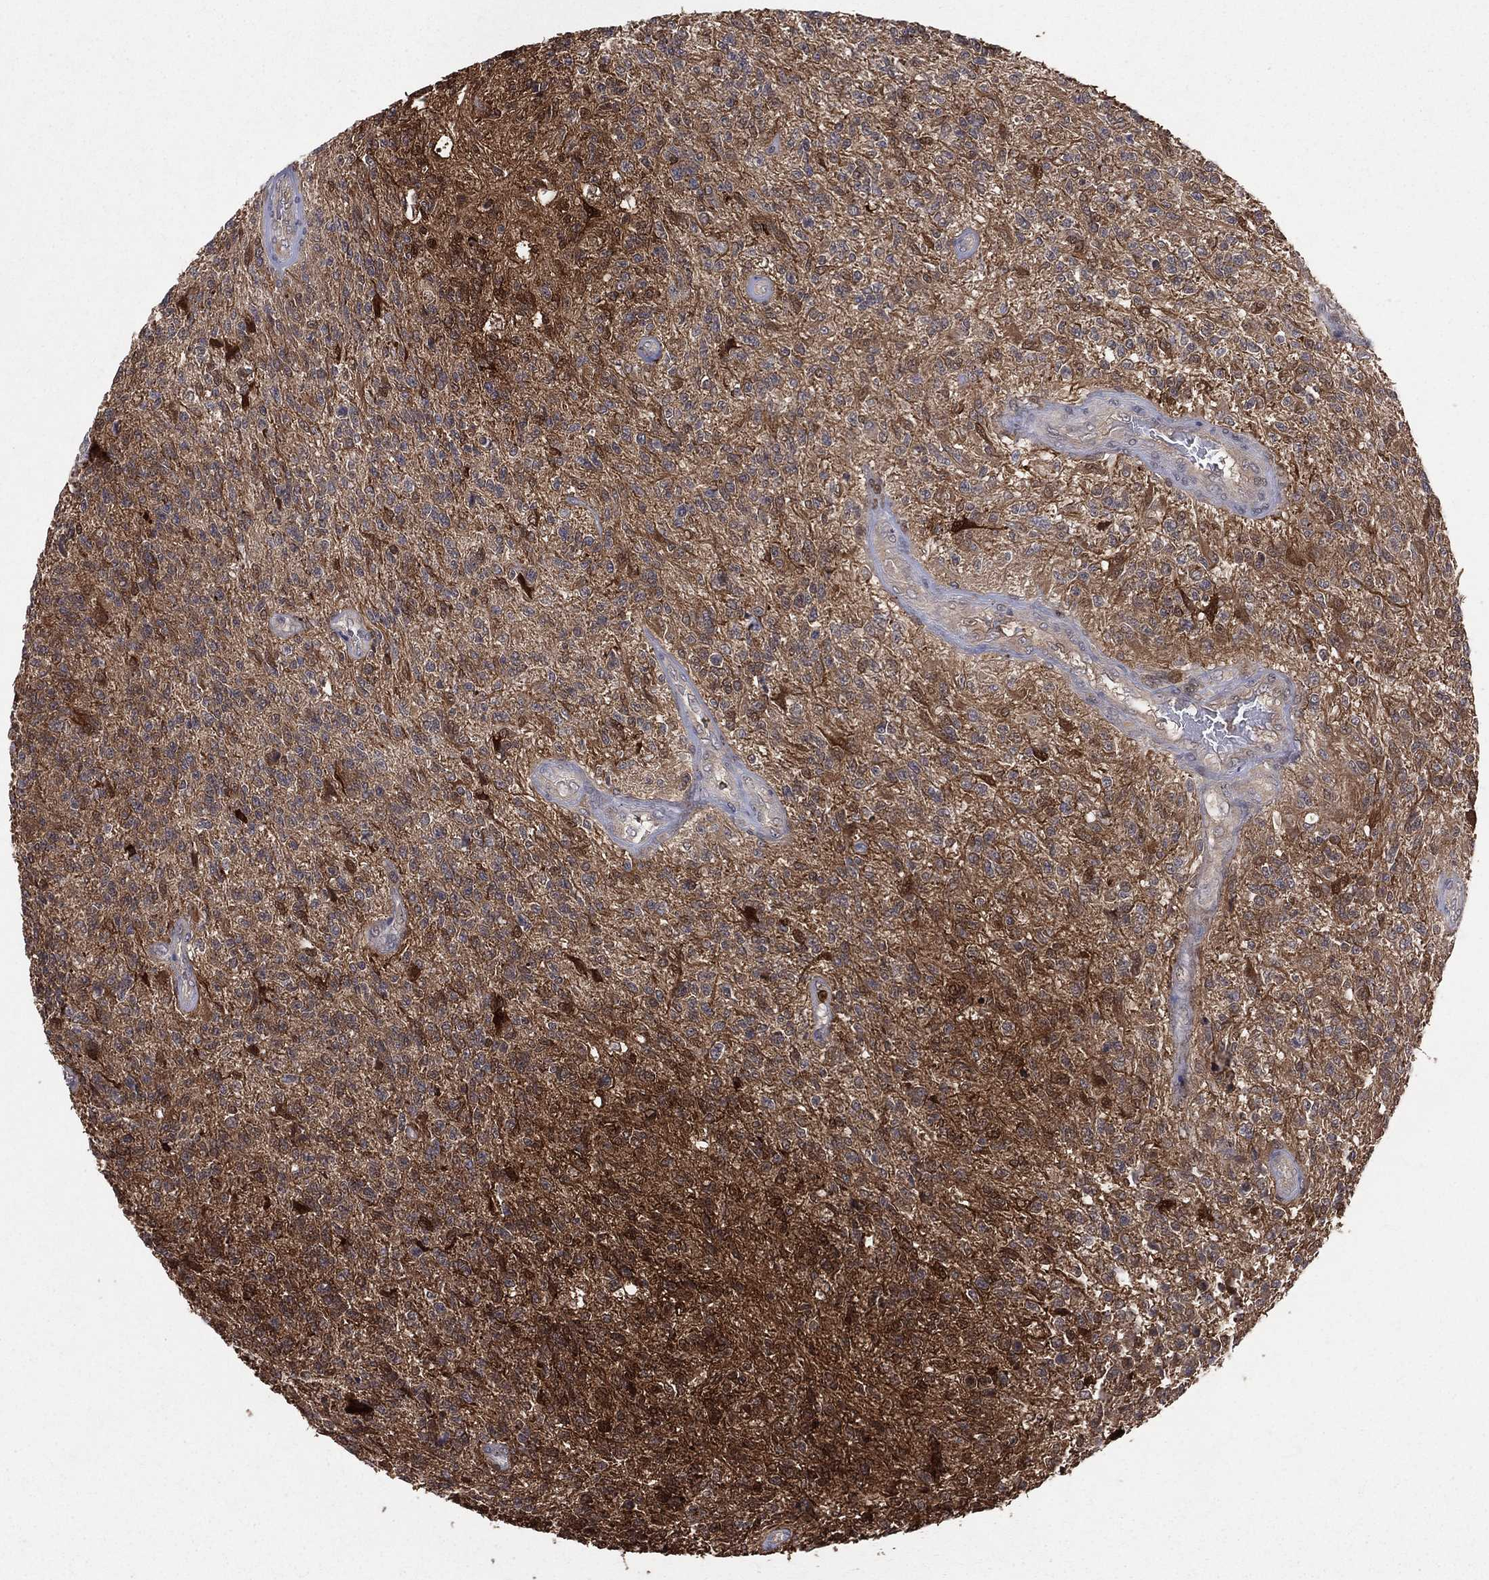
{"staining": {"intensity": "moderate", "quantity": "25%-75%", "location": "cytoplasmic/membranous"}, "tissue": "glioma", "cell_type": "Tumor cells", "image_type": "cancer", "snomed": [{"axis": "morphology", "description": "Glioma, malignant, High grade"}, {"axis": "topography", "description": "Brain"}], "caption": "Malignant glioma (high-grade) tissue exhibits moderate cytoplasmic/membranous positivity in about 25%-75% of tumor cells, visualized by immunohistochemistry.", "gene": "ENO1", "patient": {"sex": "male", "age": 56}}